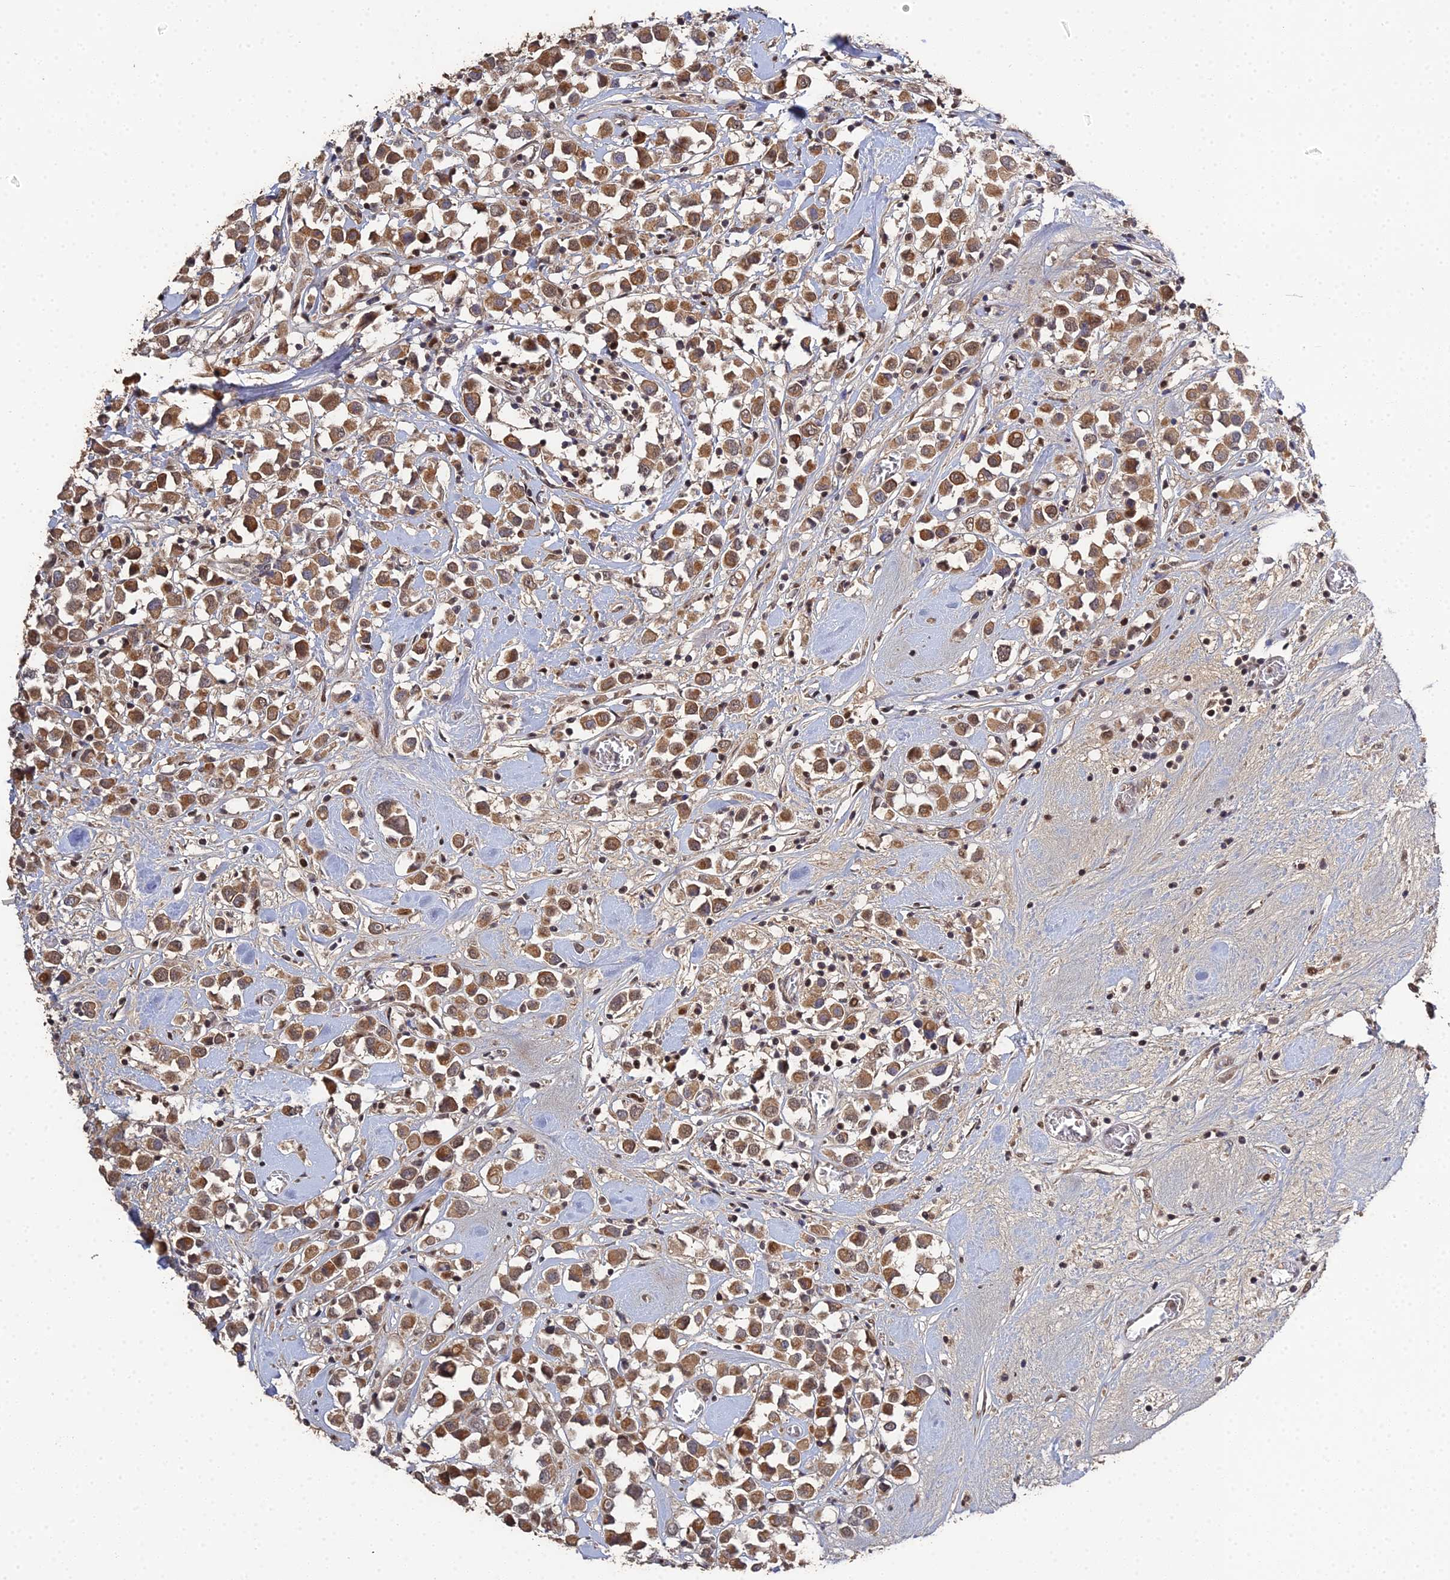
{"staining": {"intensity": "moderate", "quantity": ">75%", "location": "cytoplasmic/membranous,nuclear"}, "tissue": "breast cancer", "cell_type": "Tumor cells", "image_type": "cancer", "snomed": [{"axis": "morphology", "description": "Duct carcinoma"}, {"axis": "topography", "description": "Breast"}], "caption": "Brown immunohistochemical staining in human intraductal carcinoma (breast) demonstrates moderate cytoplasmic/membranous and nuclear positivity in about >75% of tumor cells. (Stains: DAB (3,3'-diaminobenzidine) in brown, nuclei in blue, Microscopy: brightfield microscopy at high magnification).", "gene": "ERCC5", "patient": {"sex": "female", "age": 61}}